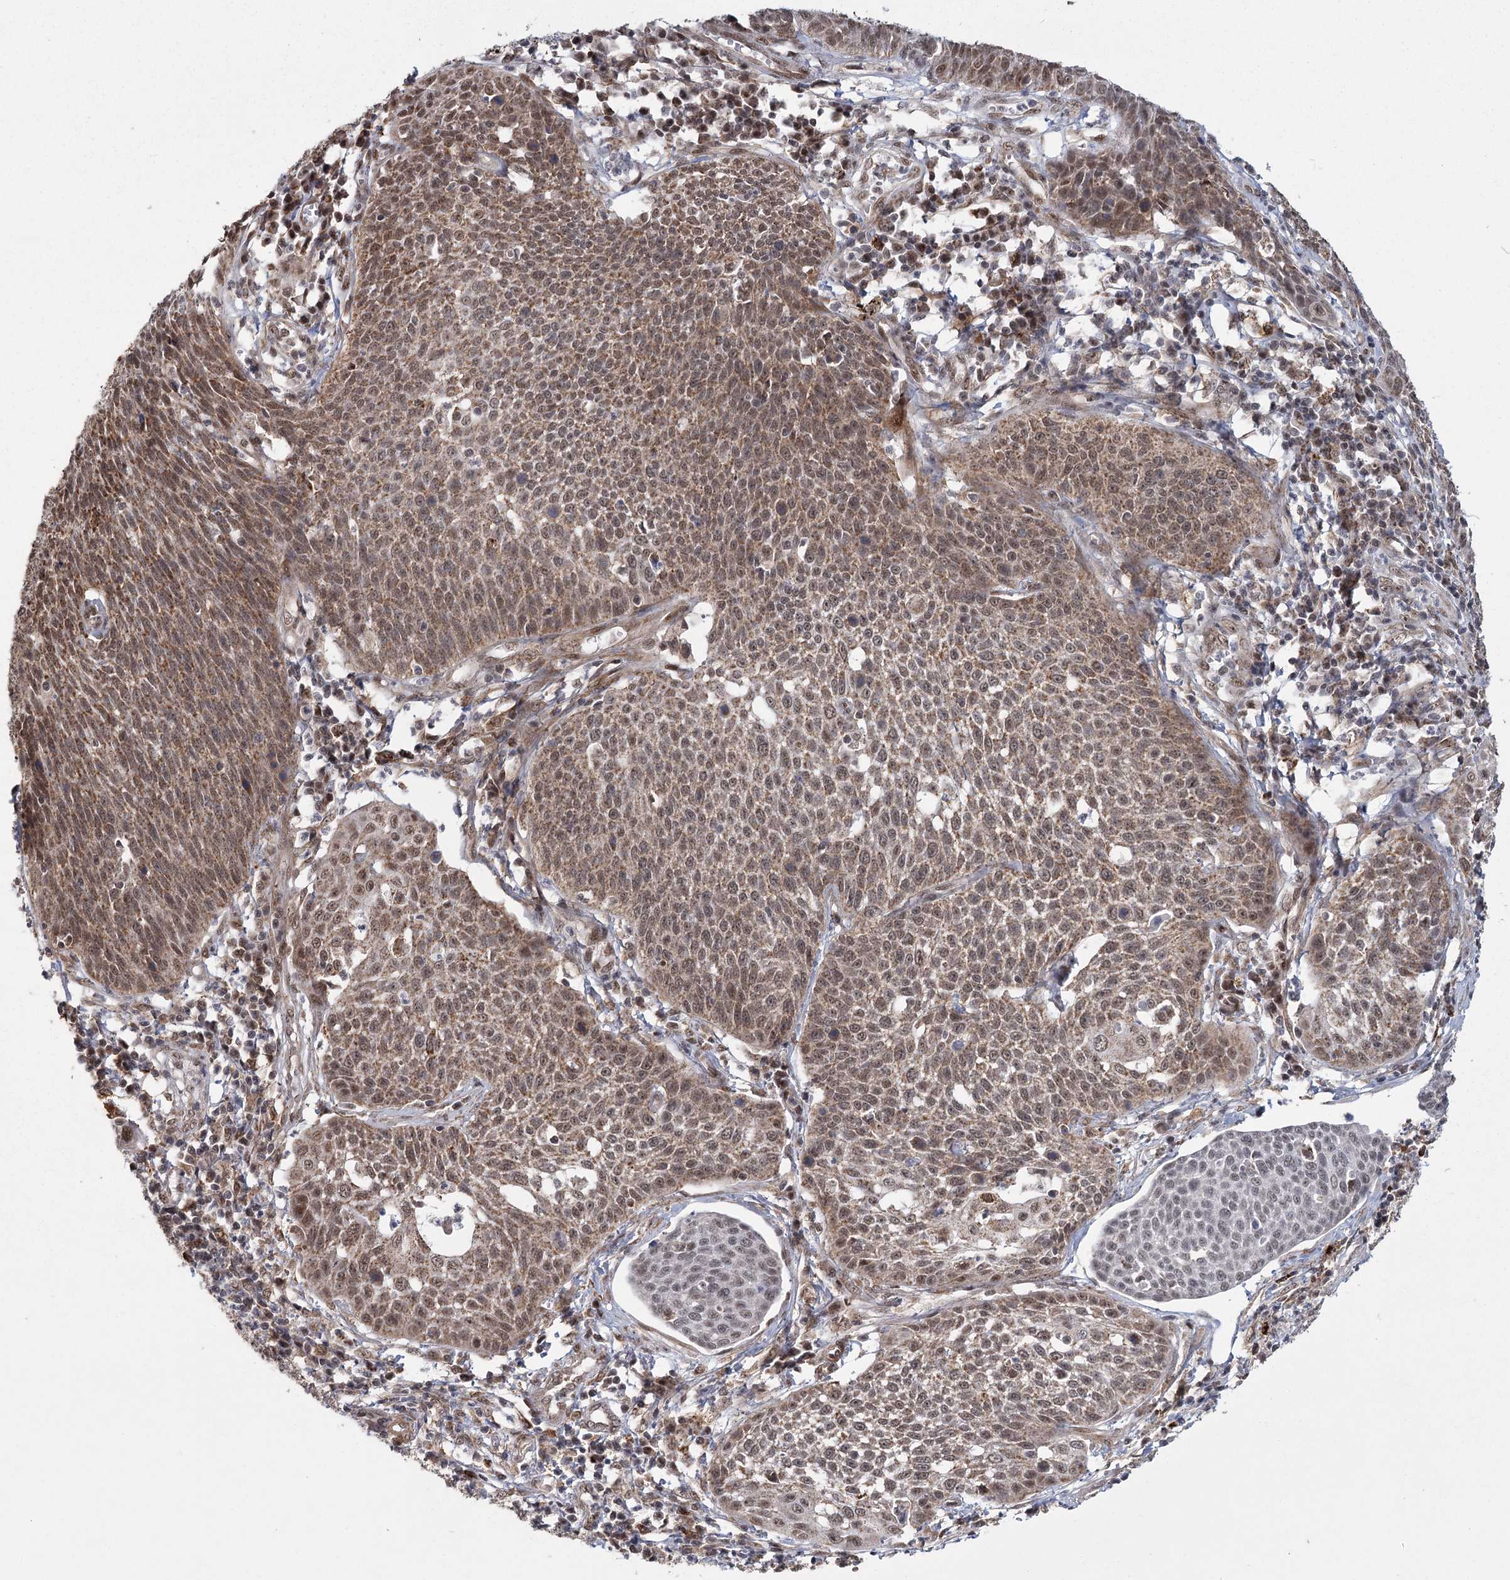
{"staining": {"intensity": "moderate", "quantity": ">75%", "location": "cytoplasmic/membranous,nuclear"}, "tissue": "cervical cancer", "cell_type": "Tumor cells", "image_type": "cancer", "snomed": [{"axis": "morphology", "description": "Squamous cell carcinoma, NOS"}, {"axis": "topography", "description": "Cervix"}], "caption": "Immunohistochemistry (IHC) staining of cervical cancer (squamous cell carcinoma), which reveals medium levels of moderate cytoplasmic/membranous and nuclear expression in about >75% of tumor cells indicating moderate cytoplasmic/membranous and nuclear protein positivity. The staining was performed using DAB (brown) for protein detection and nuclei were counterstained in hematoxylin (blue).", "gene": "ZCCHC24", "patient": {"sex": "female", "age": 34}}